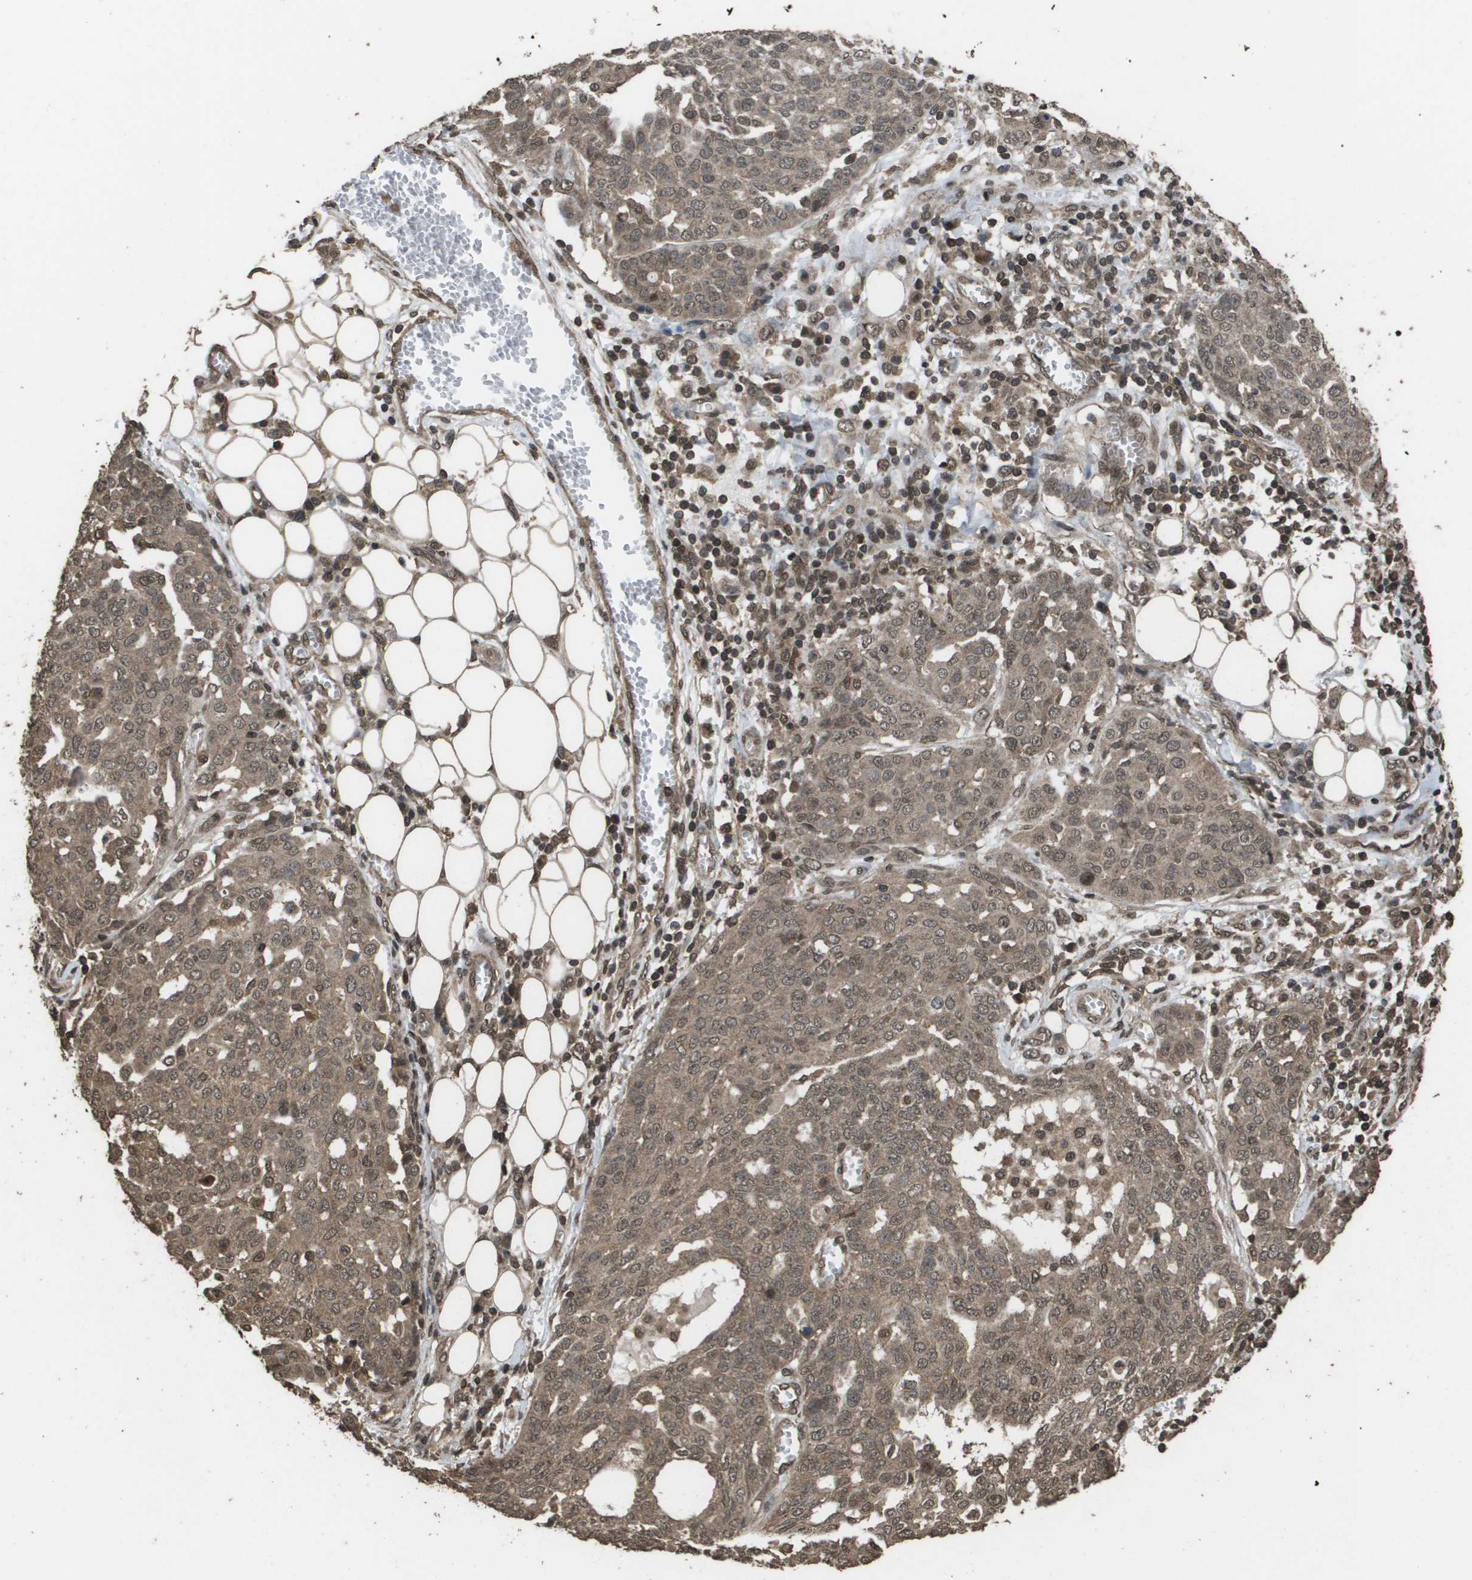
{"staining": {"intensity": "weak", "quantity": ">75%", "location": "cytoplasmic/membranous,nuclear"}, "tissue": "ovarian cancer", "cell_type": "Tumor cells", "image_type": "cancer", "snomed": [{"axis": "morphology", "description": "Cystadenocarcinoma, serous, NOS"}, {"axis": "topography", "description": "Soft tissue"}, {"axis": "topography", "description": "Ovary"}], "caption": "DAB immunohistochemical staining of serous cystadenocarcinoma (ovarian) demonstrates weak cytoplasmic/membranous and nuclear protein staining in approximately >75% of tumor cells.", "gene": "AXIN2", "patient": {"sex": "female", "age": 57}}